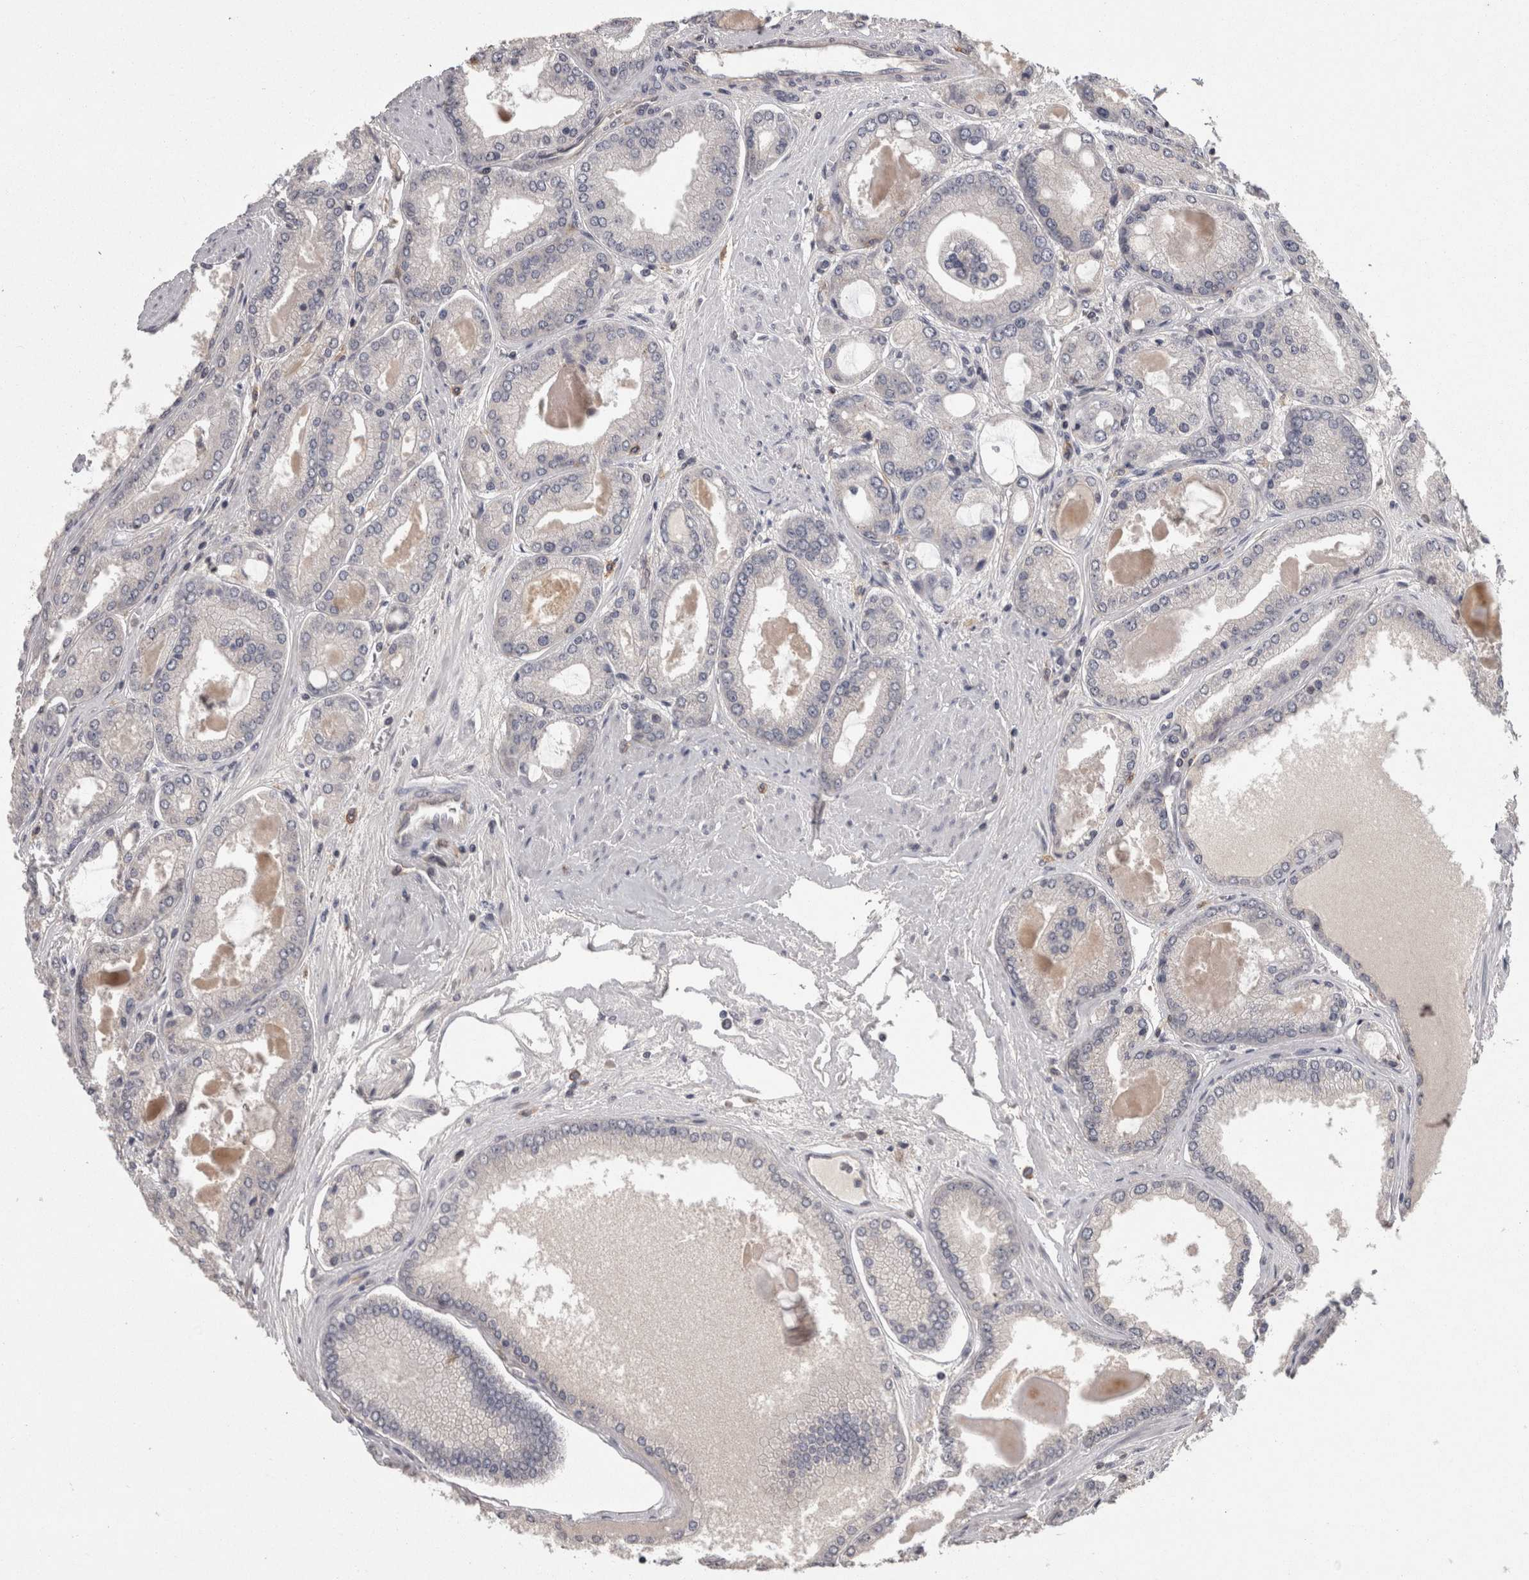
{"staining": {"intensity": "negative", "quantity": "none", "location": "none"}, "tissue": "prostate cancer", "cell_type": "Tumor cells", "image_type": "cancer", "snomed": [{"axis": "morphology", "description": "Adenocarcinoma, High grade"}, {"axis": "topography", "description": "Prostate"}], "caption": "The IHC photomicrograph has no significant expression in tumor cells of prostate cancer (adenocarcinoma (high-grade)) tissue.", "gene": "PON3", "patient": {"sex": "male", "age": 59}}